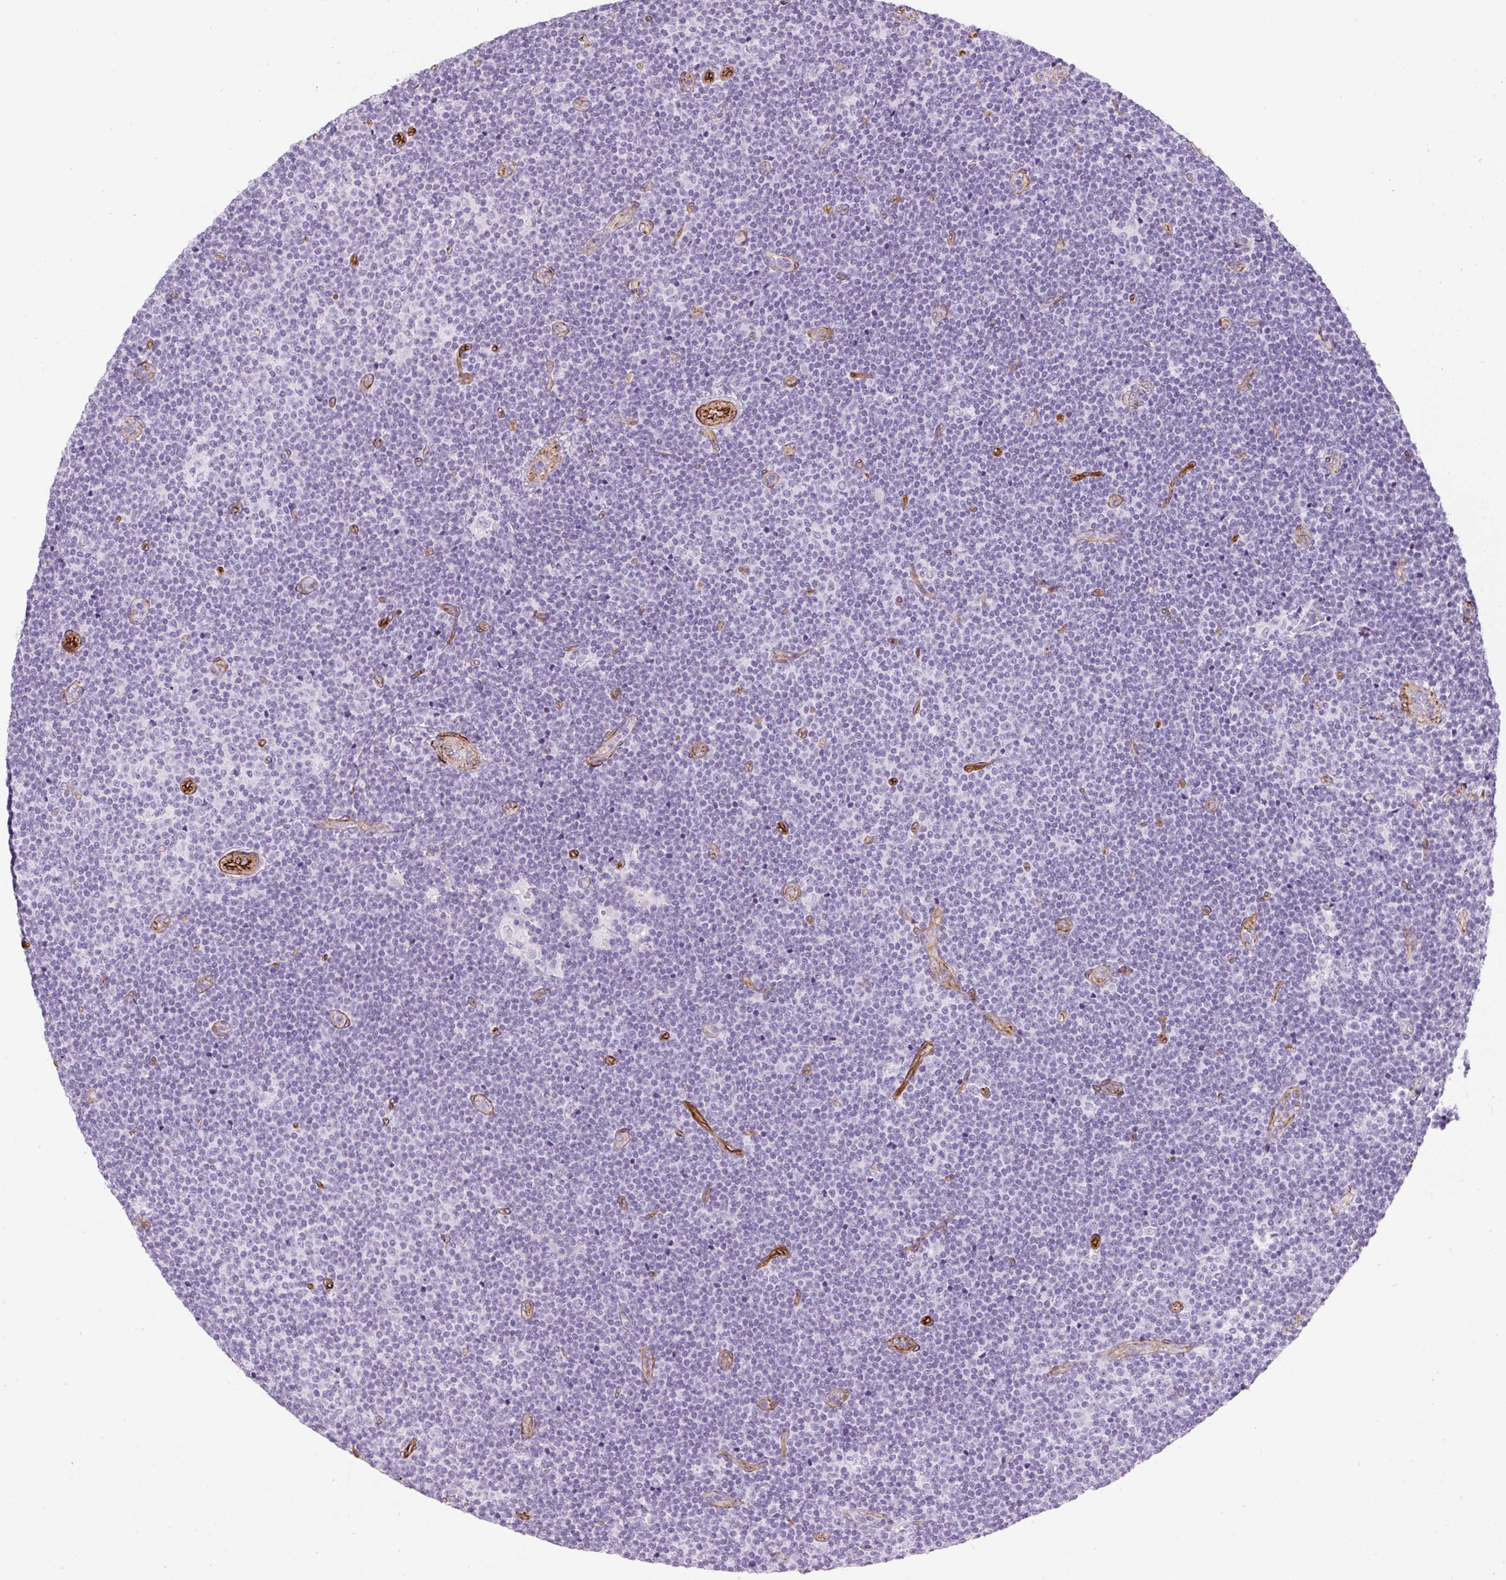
{"staining": {"intensity": "negative", "quantity": "none", "location": "none"}, "tissue": "lymphoma", "cell_type": "Tumor cells", "image_type": "cancer", "snomed": [{"axis": "morphology", "description": "Malignant lymphoma, non-Hodgkin's type, Low grade"}, {"axis": "topography", "description": "Lymph node"}], "caption": "The immunohistochemistry (IHC) photomicrograph has no significant positivity in tumor cells of malignant lymphoma, non-Hodgkin's type (low-grade) tissue.", "gene": "CAVIN3", "patient": {"sex": "male", "age": 48}}